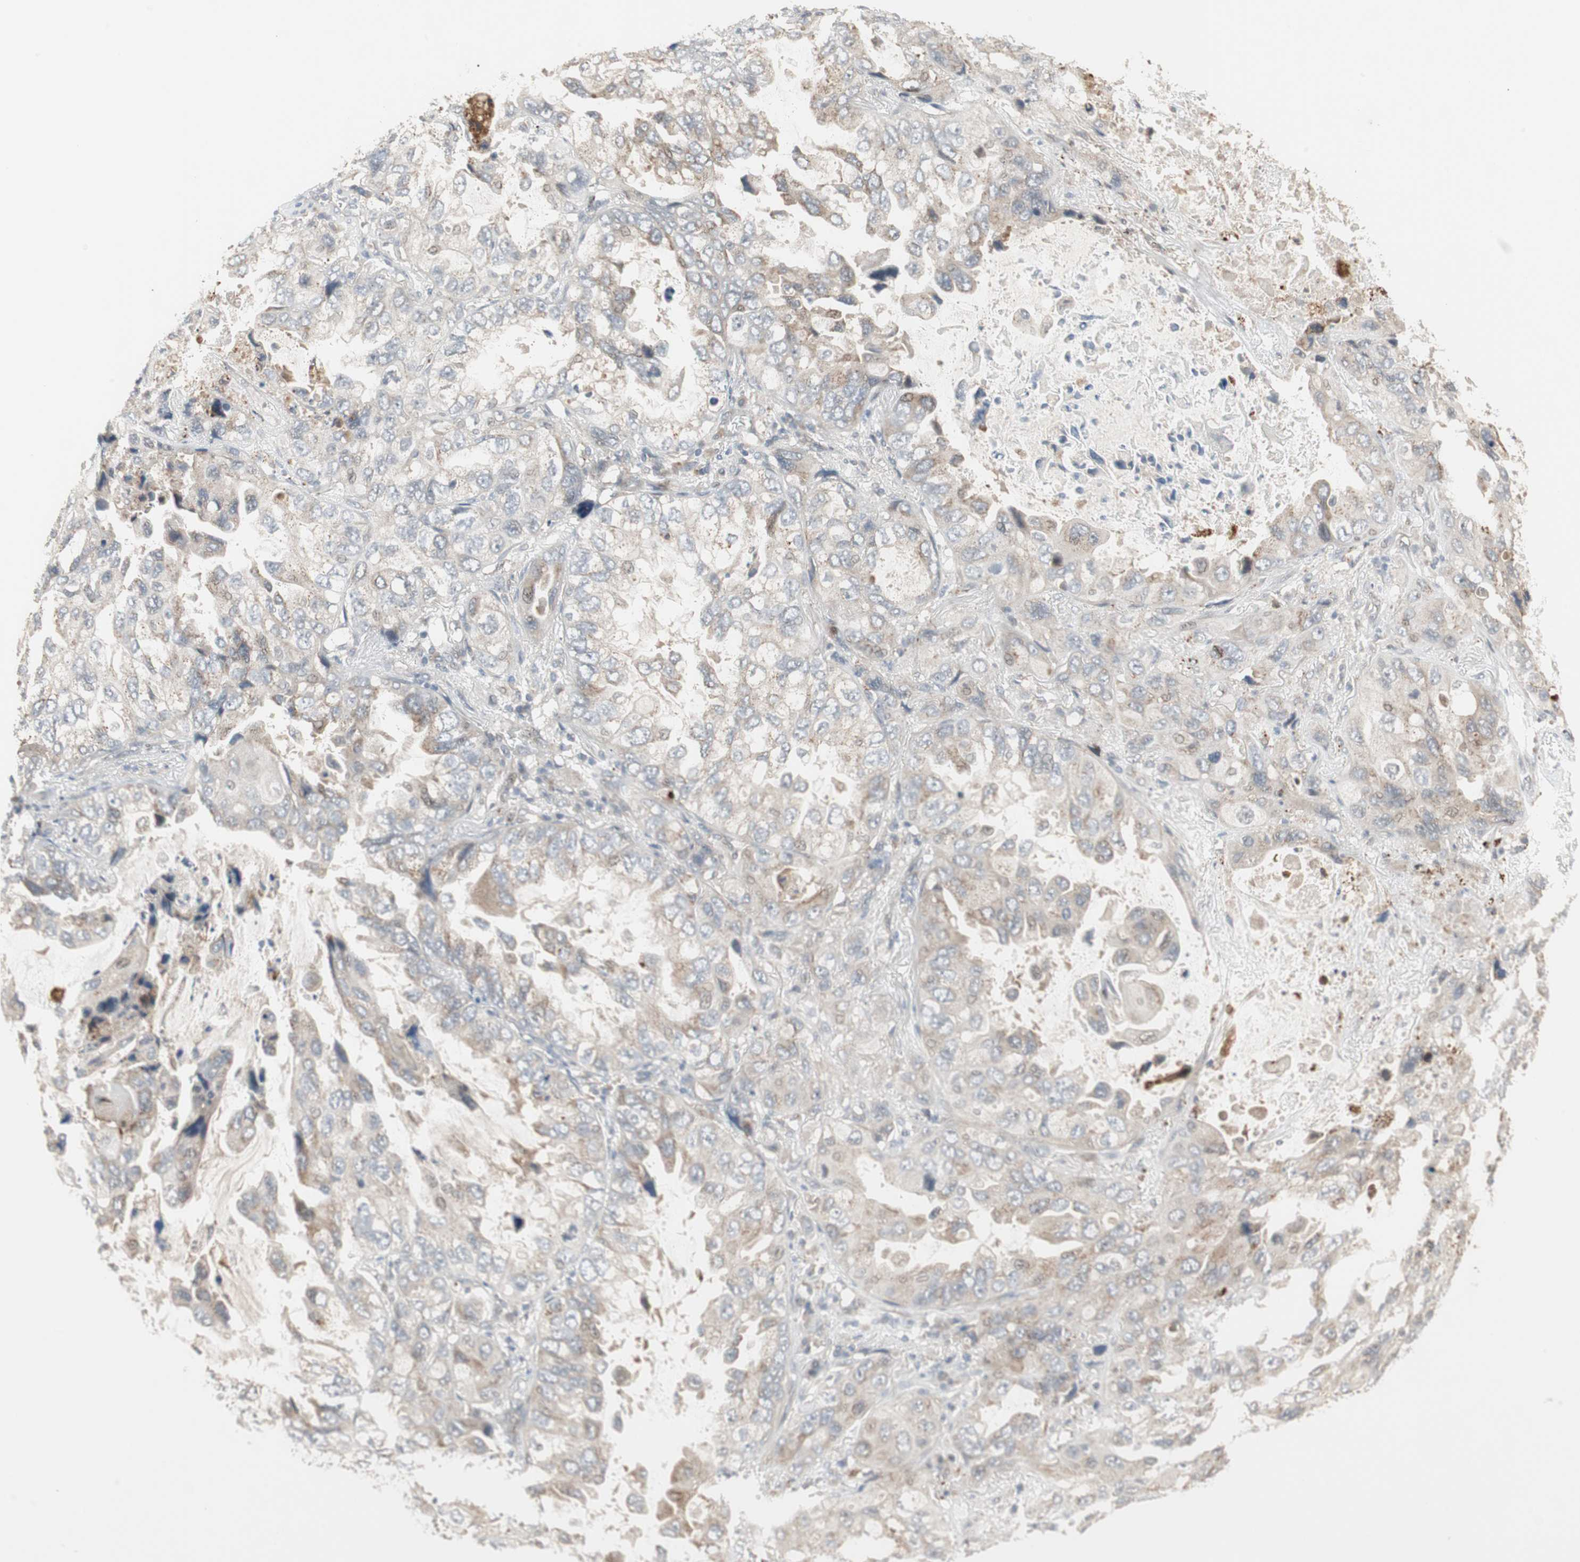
{"staining": {"intensity": "weak", "quantity": "25%-75%", "location": "cytoplasmic/membranous"}, "tissue": "lung cancer", "cell_type": "Tumor cells", "image_type": "cancer", "snomed": [{"axis": "morphology", "description": "Squamous cell carcinoma, NOS"}, {"axis": "topography", "description": "Lung"}], "caption": "Squamous cell carcinoma (lung) stained with a brown dye reveals weak cytoplasmic/membranous positive positivity in about 25%-75% of tumor cells.", "gene": "SNX4", "patient": {"sex": "female", "age": 73}}